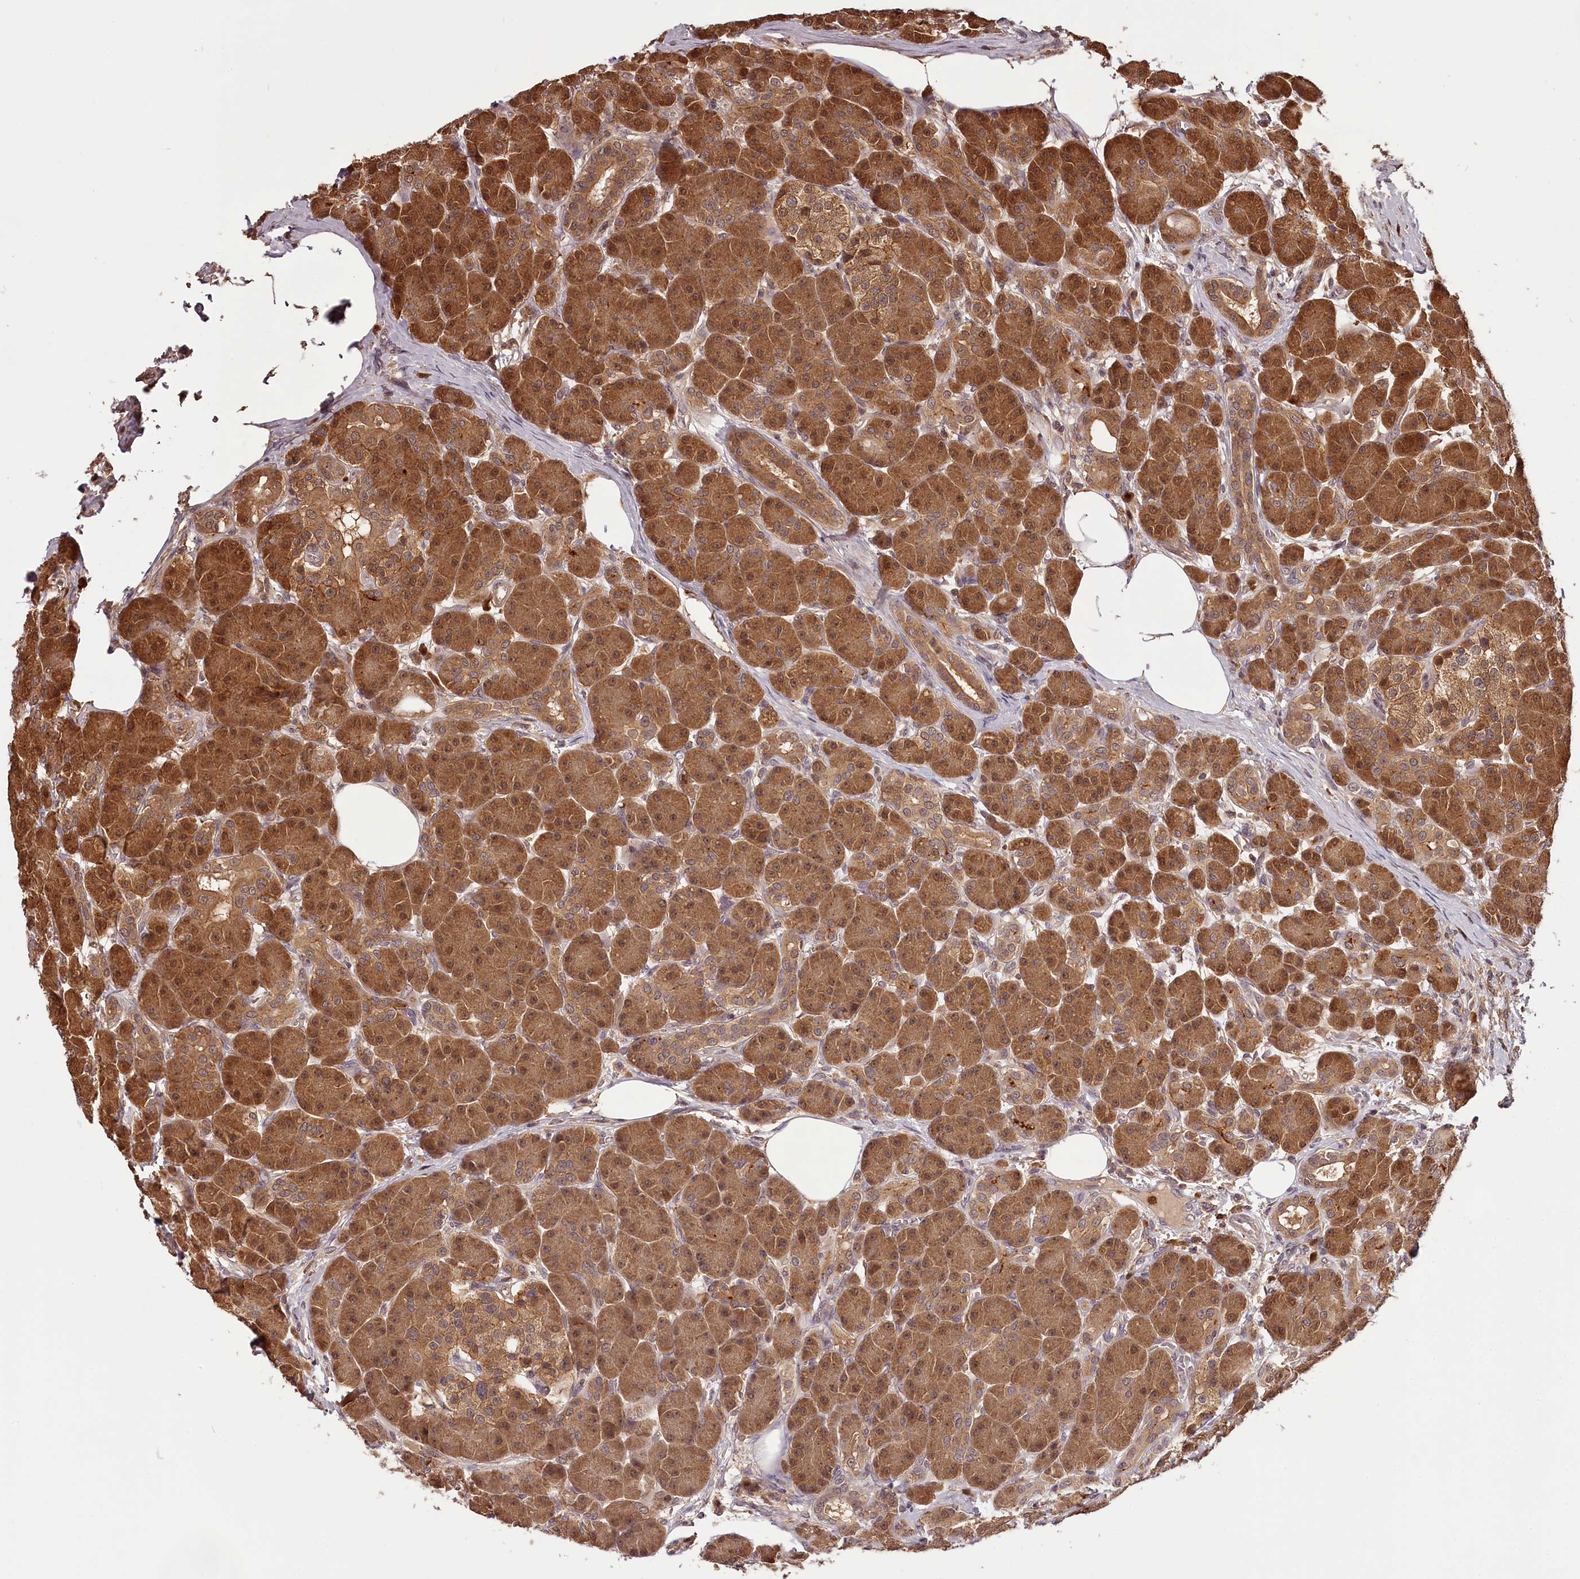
{"staining": {"intensity": "moderate", "quantity": ">75%", "location": "cytoplasmic/membranous,nuclear"}, "tissue": "pancreas", "cell_type": "Exocrine glandular cells", "image_type": "normal", "snomed": [{"axis": "morphology", "description": "Normal tissue, NOS"}, {"axis": "topography", "description": "Pancreas"}], "caption": "The image displays immunohistochemical staining of unremarkable pancreas. There is moderate cytoplasmic/membranous,nuclear staining is appreciated in approximately >75% of exocrine glandular cells. The staining is performed using DAB (3,3'-diaminobenzidine) brown chromogen to label protein expression. The nuclei are counter-stained blue using hematoxylin.", "gene": "TTC12", "patient": {"sex": "male", "age": 63}}